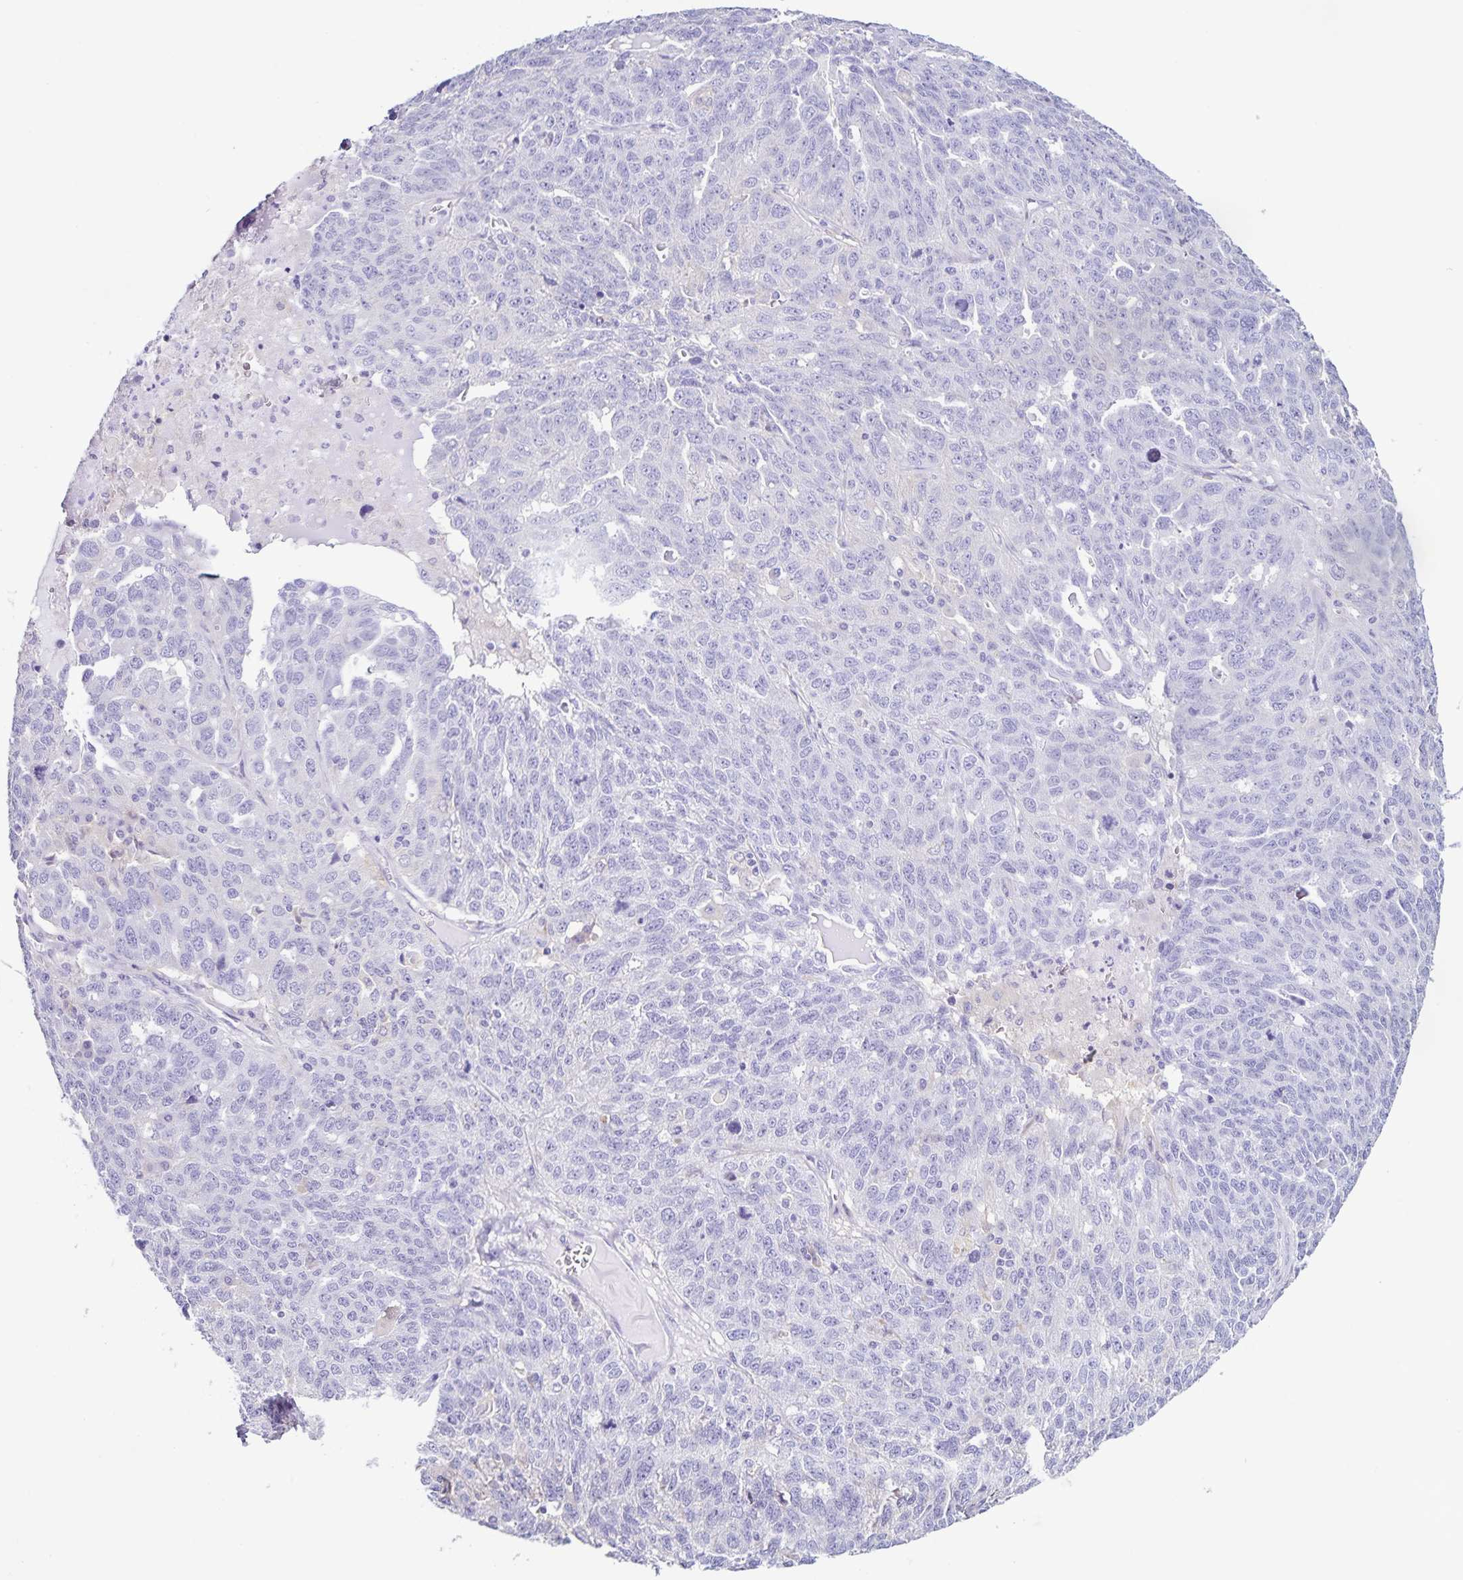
{"staining": {"intensity": "negative", "quantity": "none", "location": "none"}, "tissue": "ovarian cancer", "cell_type": "Tumor cells", "image_type": "cancer", "snomed": [{"axis": "morphology", "description": "Cystadenocarcinoma, serous, NOS"}, {"axis": "topography", "description": "Ovary"}], "caption": "Immunohistochemistry (IHC) of human serous cystadenocarcinoma (ovarian) displays no expression in tumor cells.", "gene": "BOLL", "patient": {"sex": "female", "age": 71}}